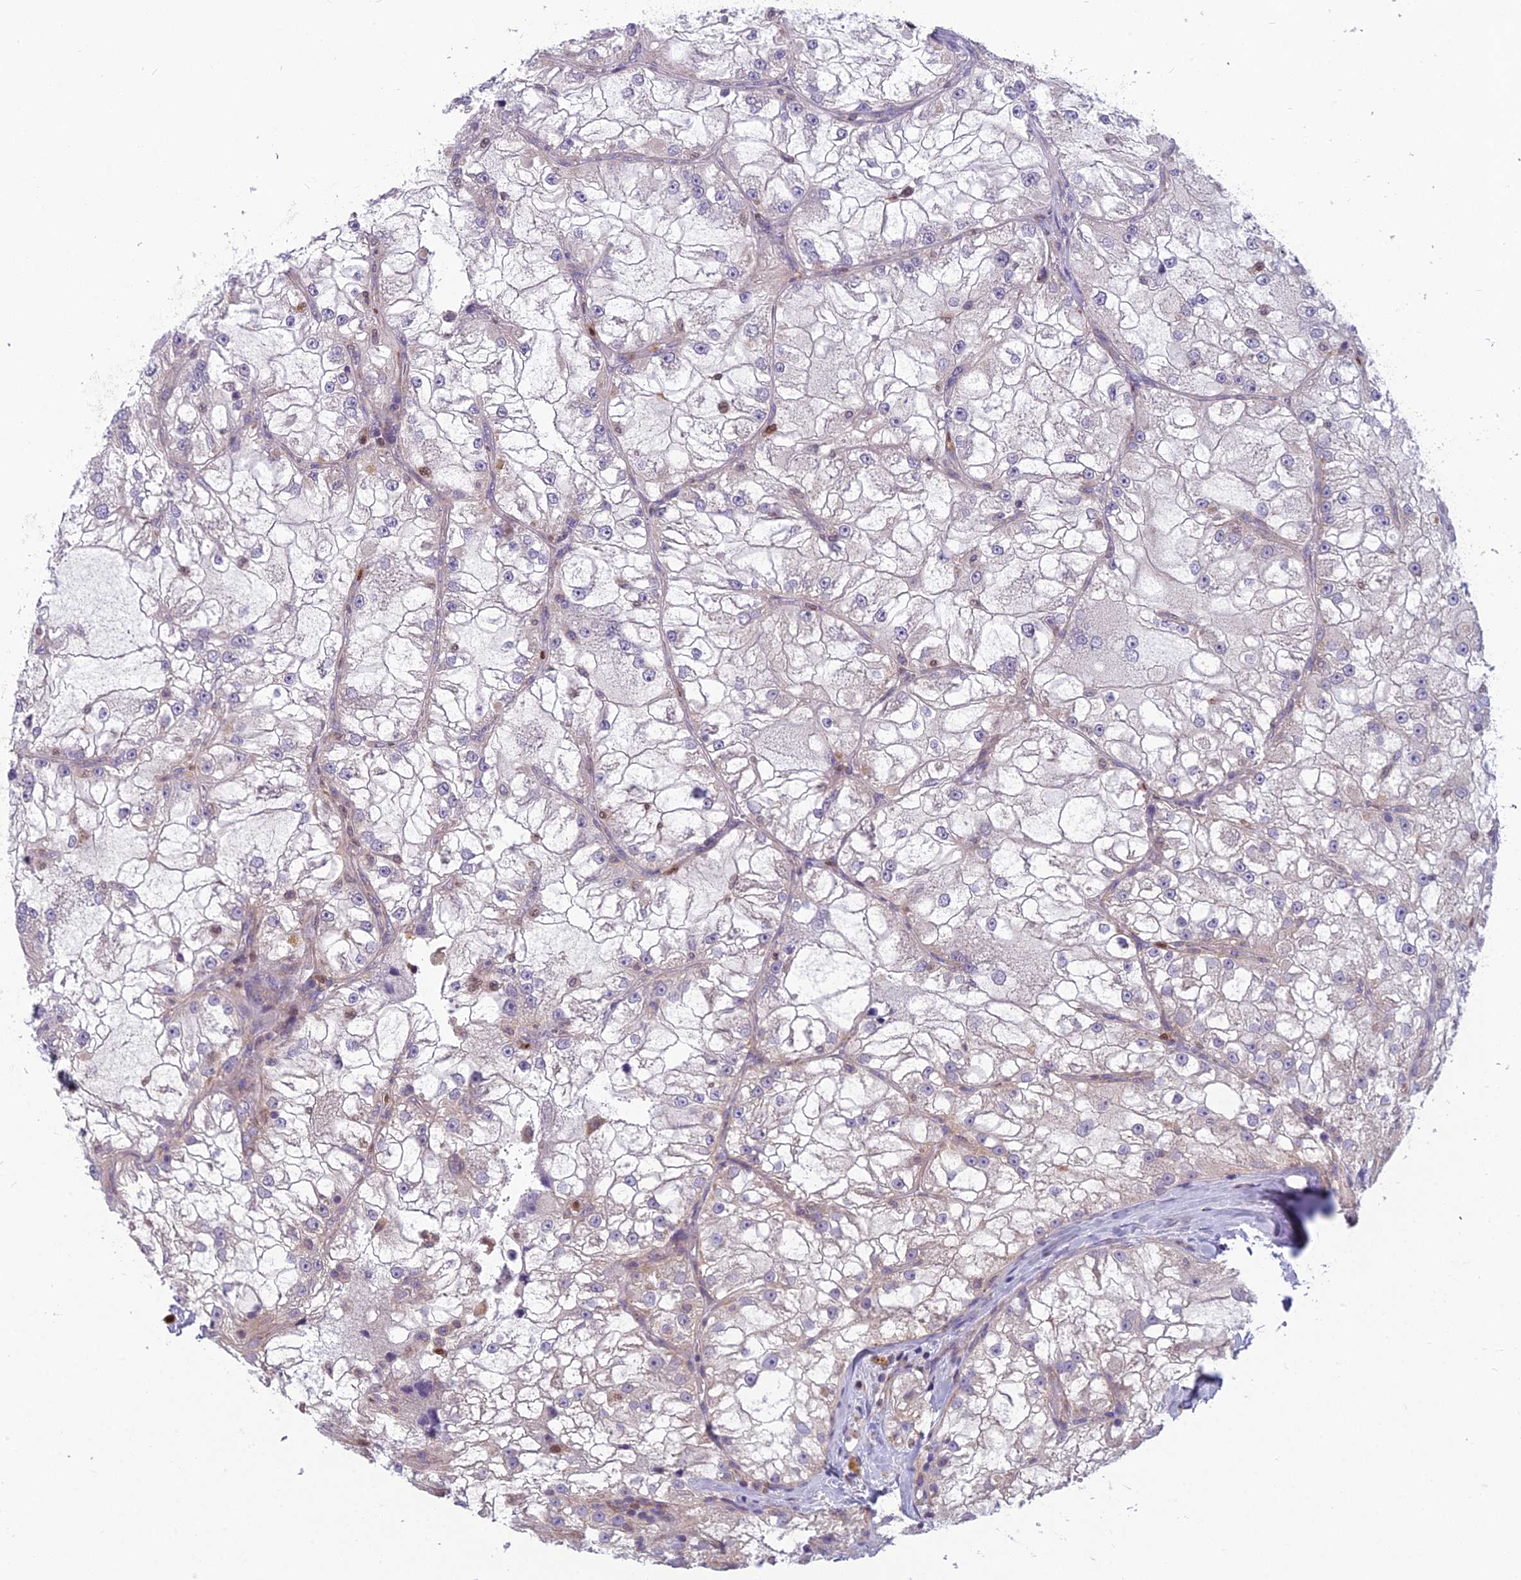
{"staining": {"intensity": "negative", "quantity": "none", "location": "none"}, "tissue": "renal cancer", "cell_type": "Tumor cells", "image_type": "cancer", "snomed": [{"axis": "morphology", "description": "Adenocarcinoma, NOS"}, {"axis": "topography", "description": "Kidney"}], "caption": "Immunohistochemical staining of renal adenocarcinoma reveals no significant positivity in tumor cells.", "gene": "ENSG00000188897", "patient": {"sex": "female", "age": 72}}